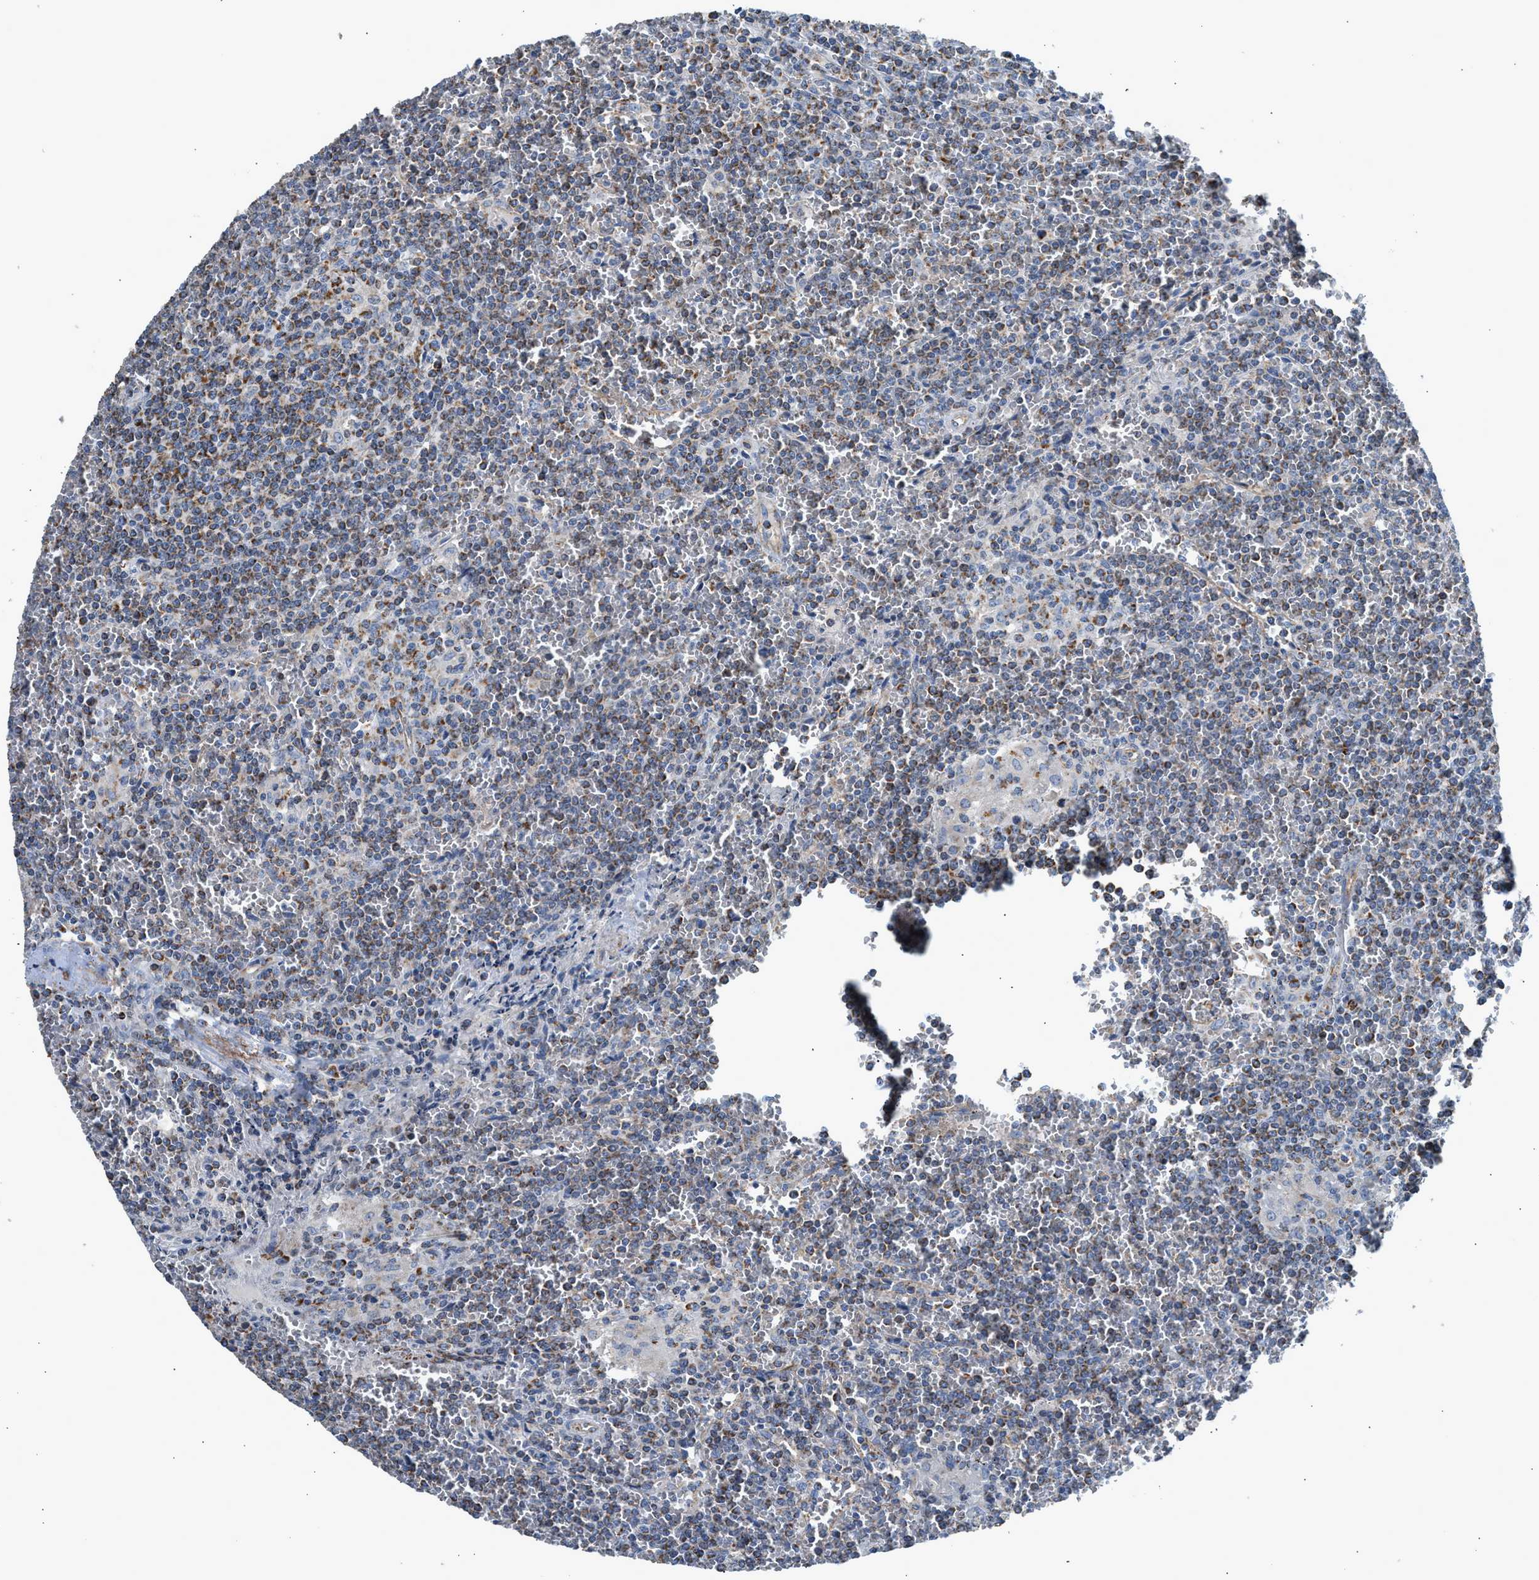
{"staining": {"intensity": "weak", "quantity": "25%-75%", "location": "cytoplasmic/membranous"}, "tissue": "lymphoma", "cell_type": "Tumor cells", "image_type": "cancer", "snomed": [{"axis": "morphology", "description": "Malignant lymphoma, non-Hodgkin's type, Low grade"}, {"axis": "topography", "description": "Spleen"}], "caption": "Tumor cells exhibit low levels of weak cytoplasmic/membranous staining in approximately 25%-75% of cells in low-grade malignant lymphoma, non-Hodgkin's type.", "gene": "GOT2", "patient": {"sex": "female", "age": 19}}